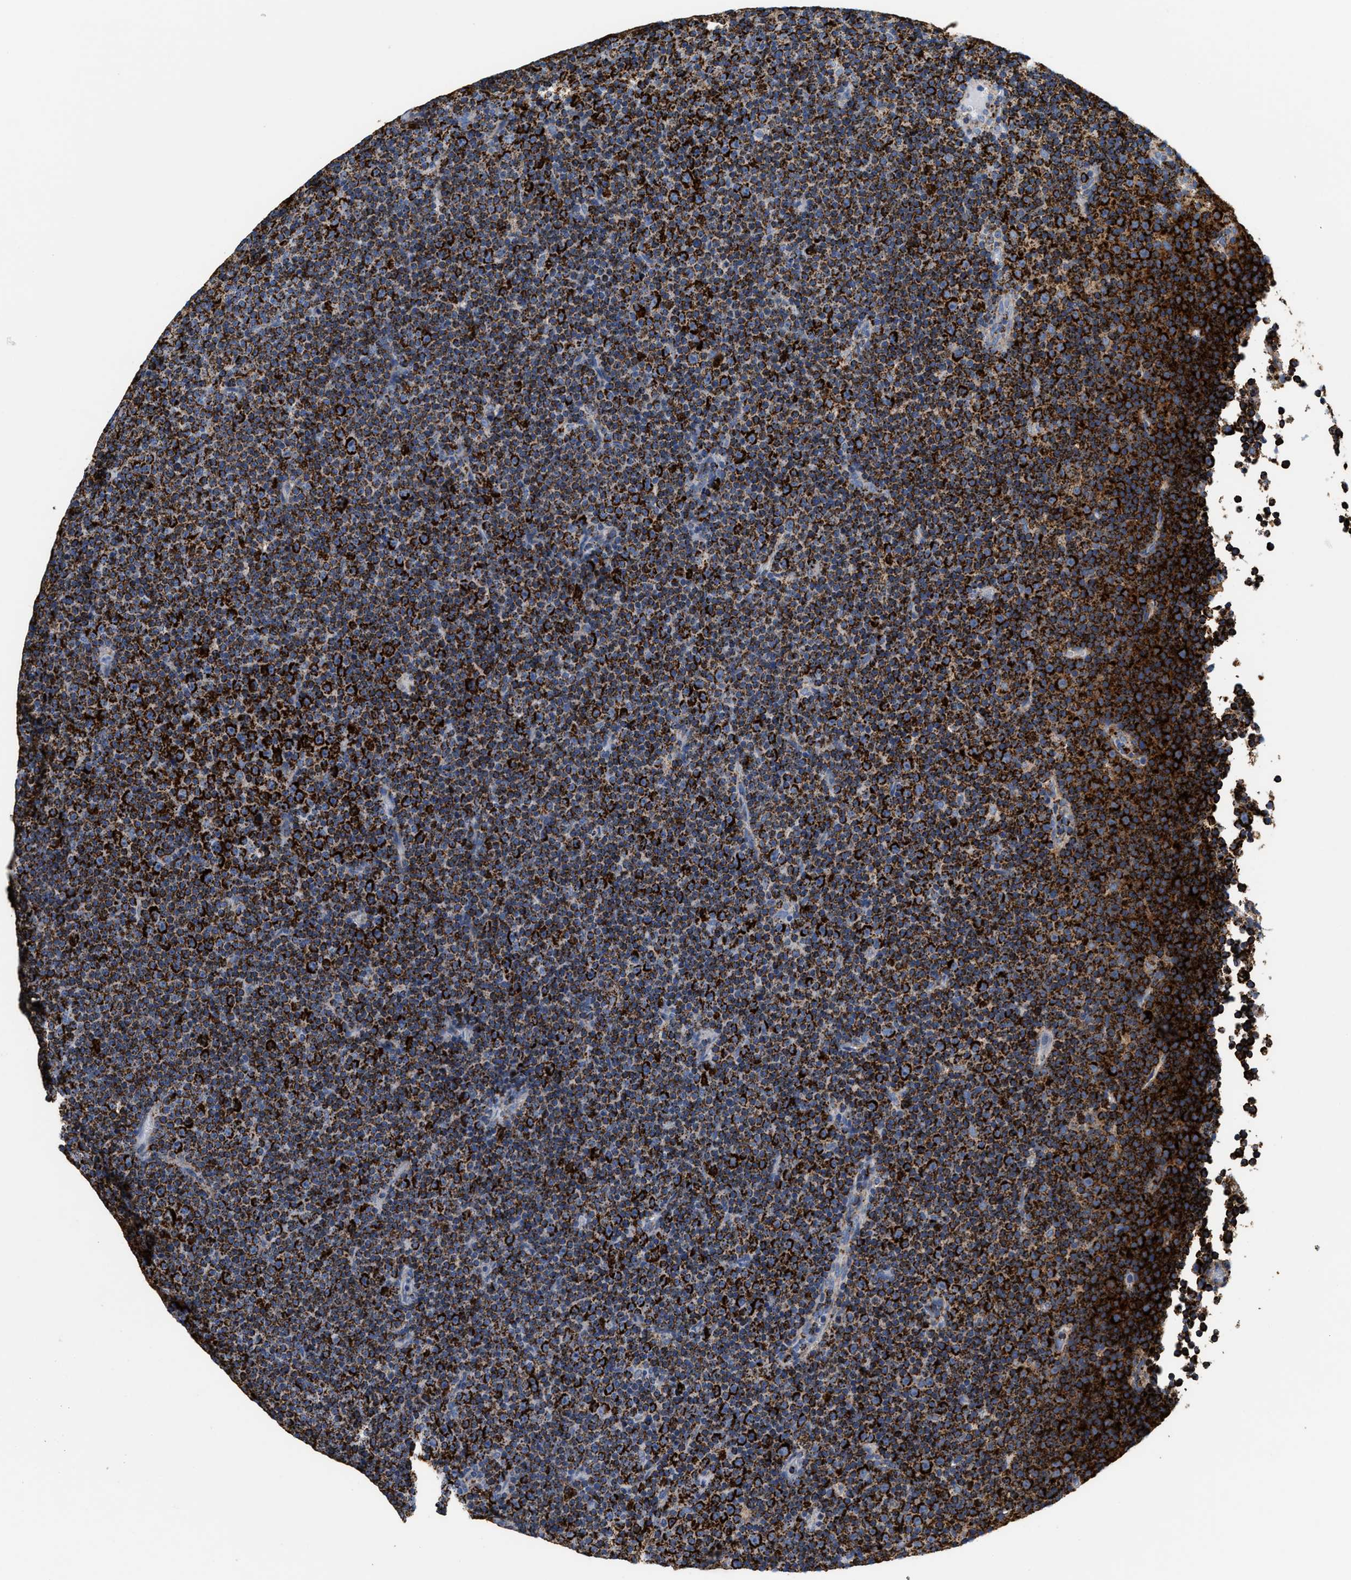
{"staining": {"intensity": "strong", "quantity": ">75%", "location": "cytoplasmic/membranous"}, "tissue": "lymphoma", "cell_type": "Tumor cells", "image_type": "cancer", "snomed": [{"axis": "morphology", "description": "Malignant lymphoma, non-Hodgkin's type, Low grade"}, {"axis": "topography", "description": "Lymph node"}], "caption": "The image shows immunohistochemical staining of lymphoma. There is strong cytoplasmic/membranous staining is seen in about >75% of tumor cells.", "gene": "SHMT2", "patient": {"sex": "female", "age": 67}}